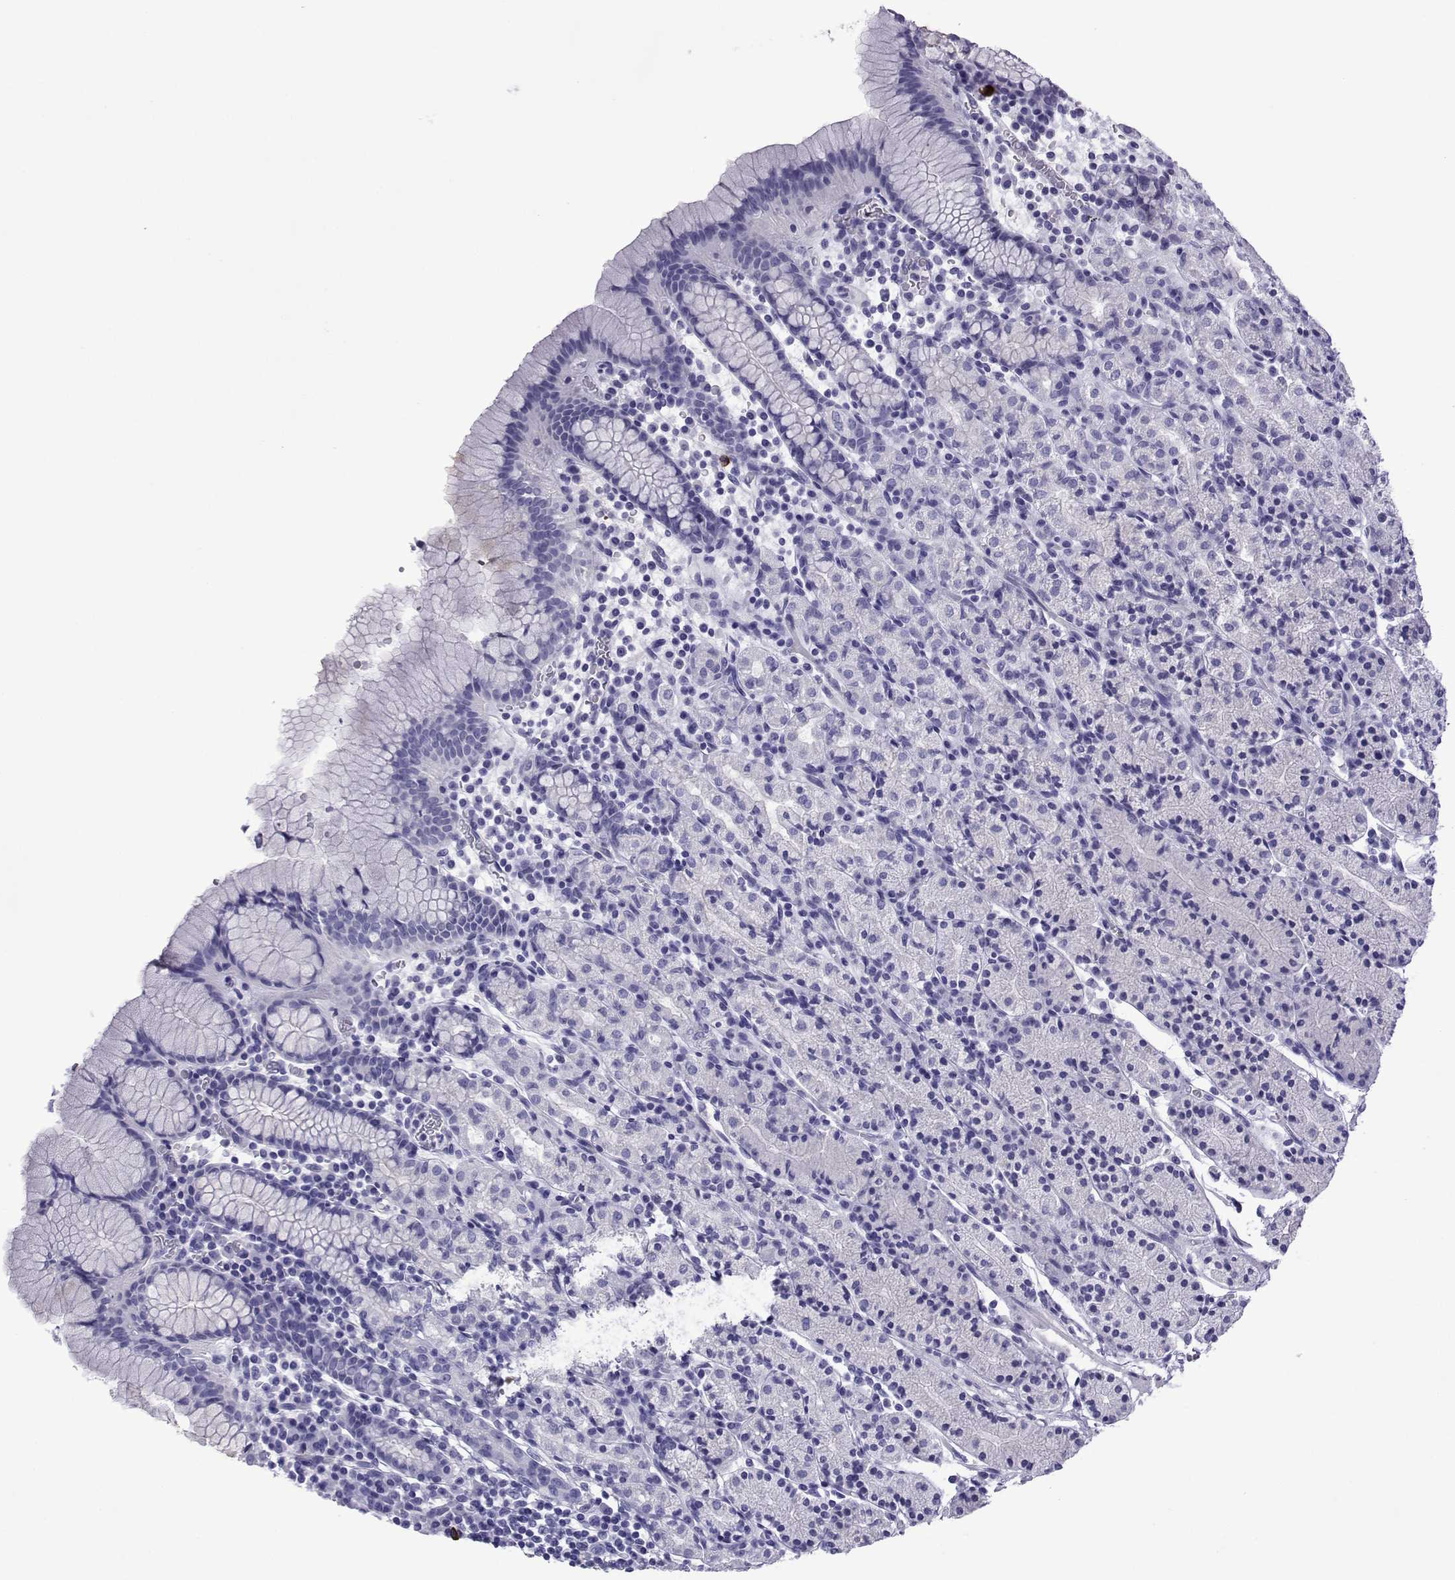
{"staining": {"intensity": "negative", "quantity": "none", "location": "none"}, "tissue": "stomach", "cell_type": "Glandular cells", "image_type": "normal", "snomed": [{"axis": "morphology", "description": "Normal tissue, NOS"}, {"axis": "topography", "description": "Stomach, upper"}, {"axis": "topography", "description": "Stomach"}], "caption": "Immunohistochemistry (IHC) micrograph of unremarkable stomach: stomach stained with DAB (3,3'-diaminobenzidine) demonstrates no significant protein positivity in glandular cells.", "gene": "SPANXA1", "patient": {"sex": "male", "age": 62}}